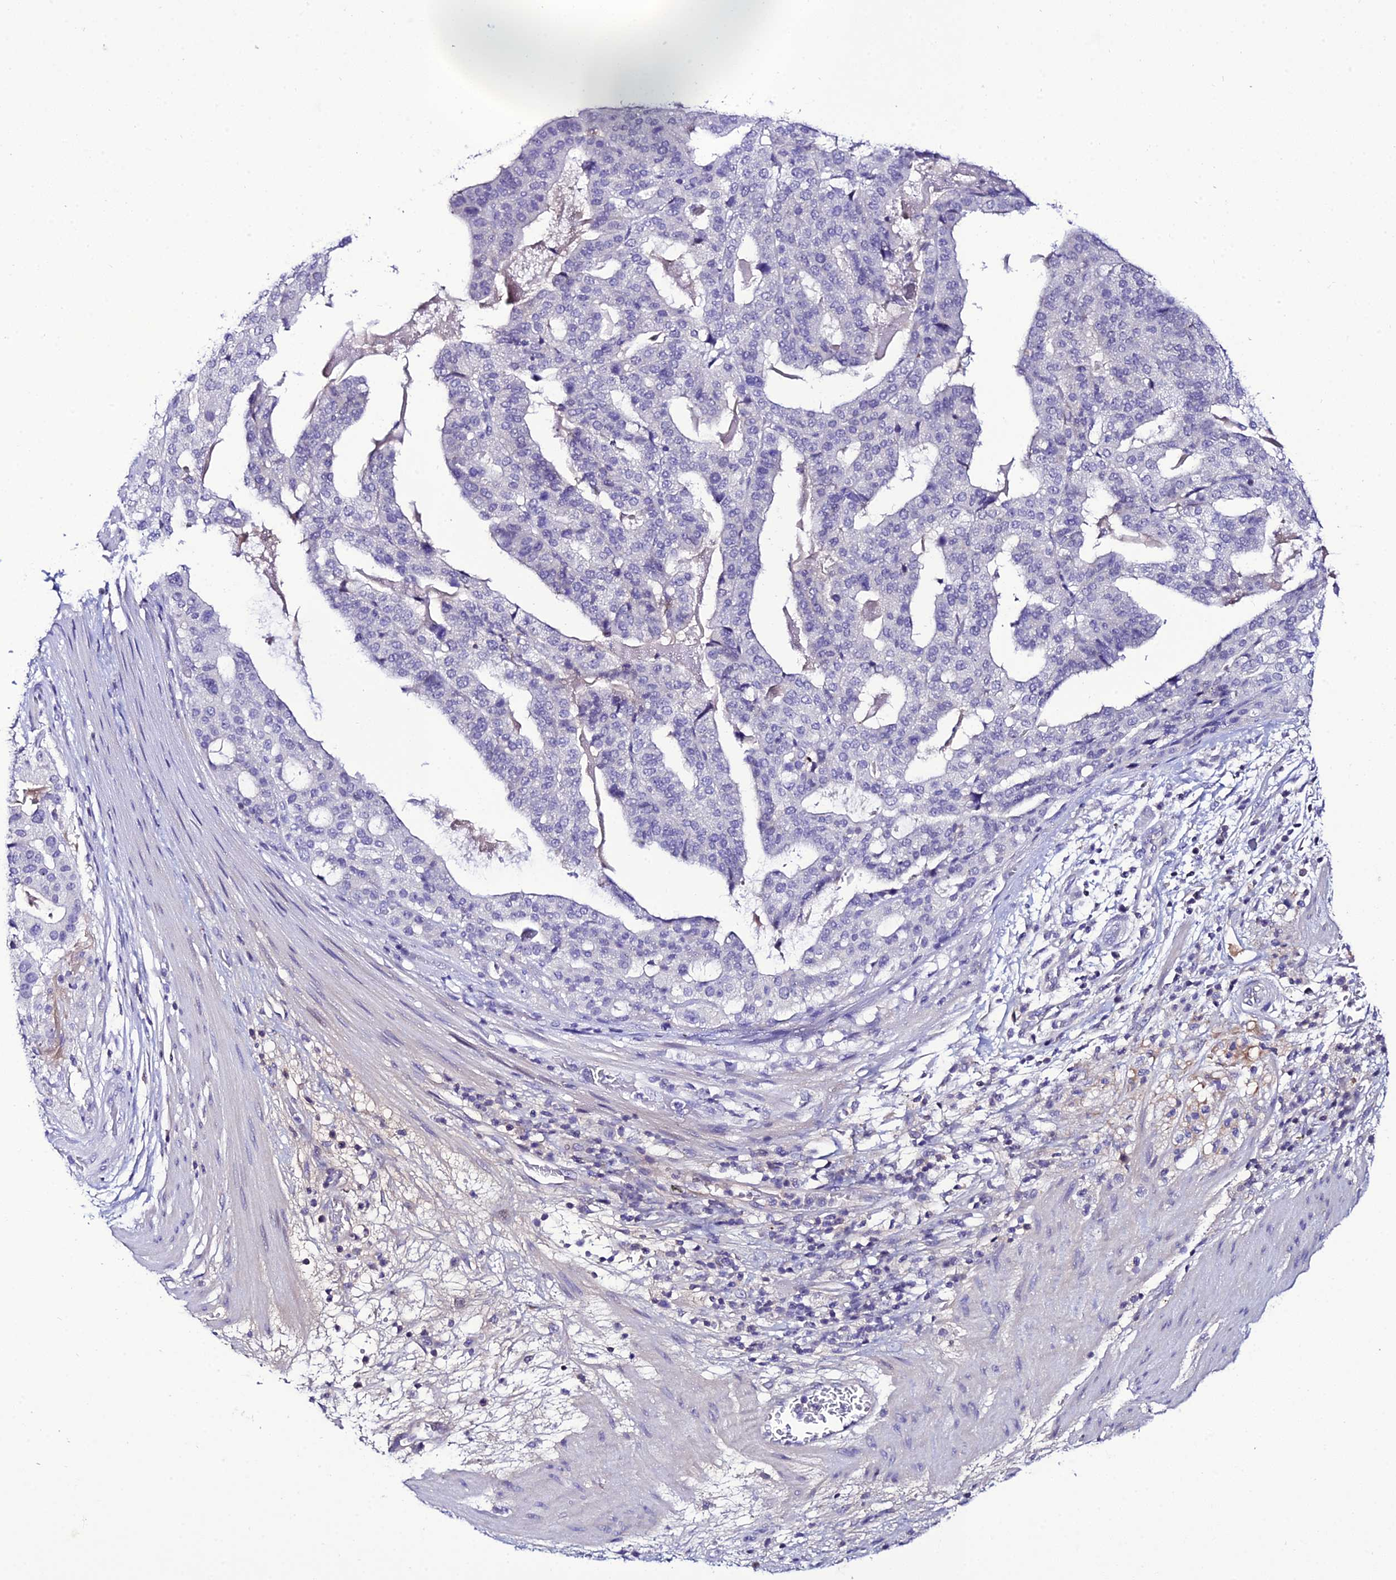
{"staining": {"intensity": "negative", "quantity": "none", "location": "none"}, "tissue": "stomach cancer", "cell_type": "Tumor cells", "image_type": "cancer", "snomed": [{"axis": "morphology", "description": "Adenocarcinoma, NOS"}, {"axis": "topography", "description": "Stomach"}], "caption": "There is no significant staining in tumor cells of stomach cancer.", "gene": "DEFB132", "patient": {"sex": "male", "age": 48}}